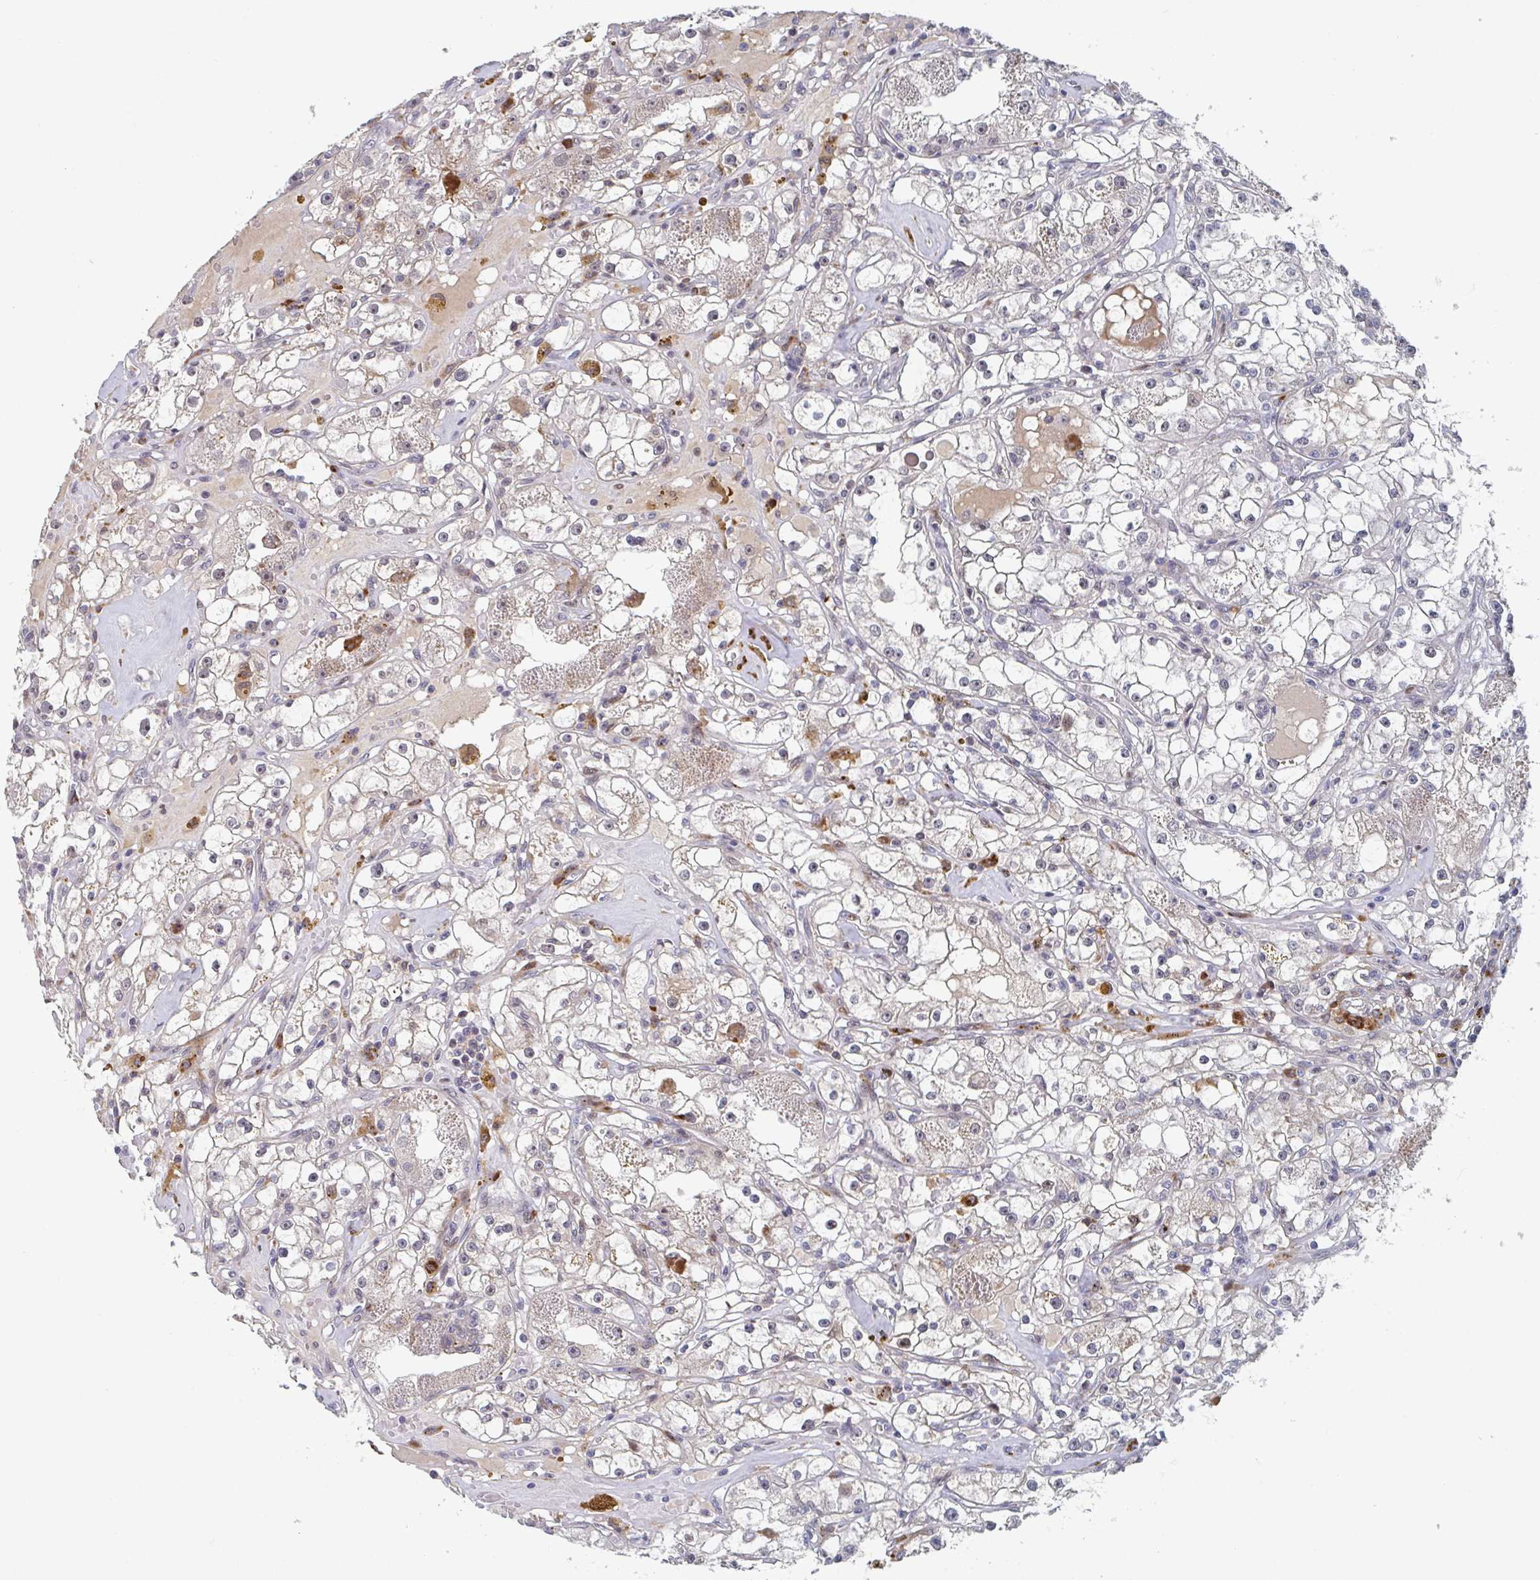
{"staining": {"intensity": "negative", "quantity": "none", "location": "none"}, "tissue": "renal cancer", "cell_type": "Tumor cells", "image_type": "cancer", "snomed": [{"axis": "morphology", "description": "Adenocarcinoma, NOS"}, {"axis": "topography", "description": "Kidney"}], "caption": "Tumor cells show no significant expression in renal cancer (adenocarcinoma).", "gene": "RNF212", "patient": {"sex": "male", "age": 56}}